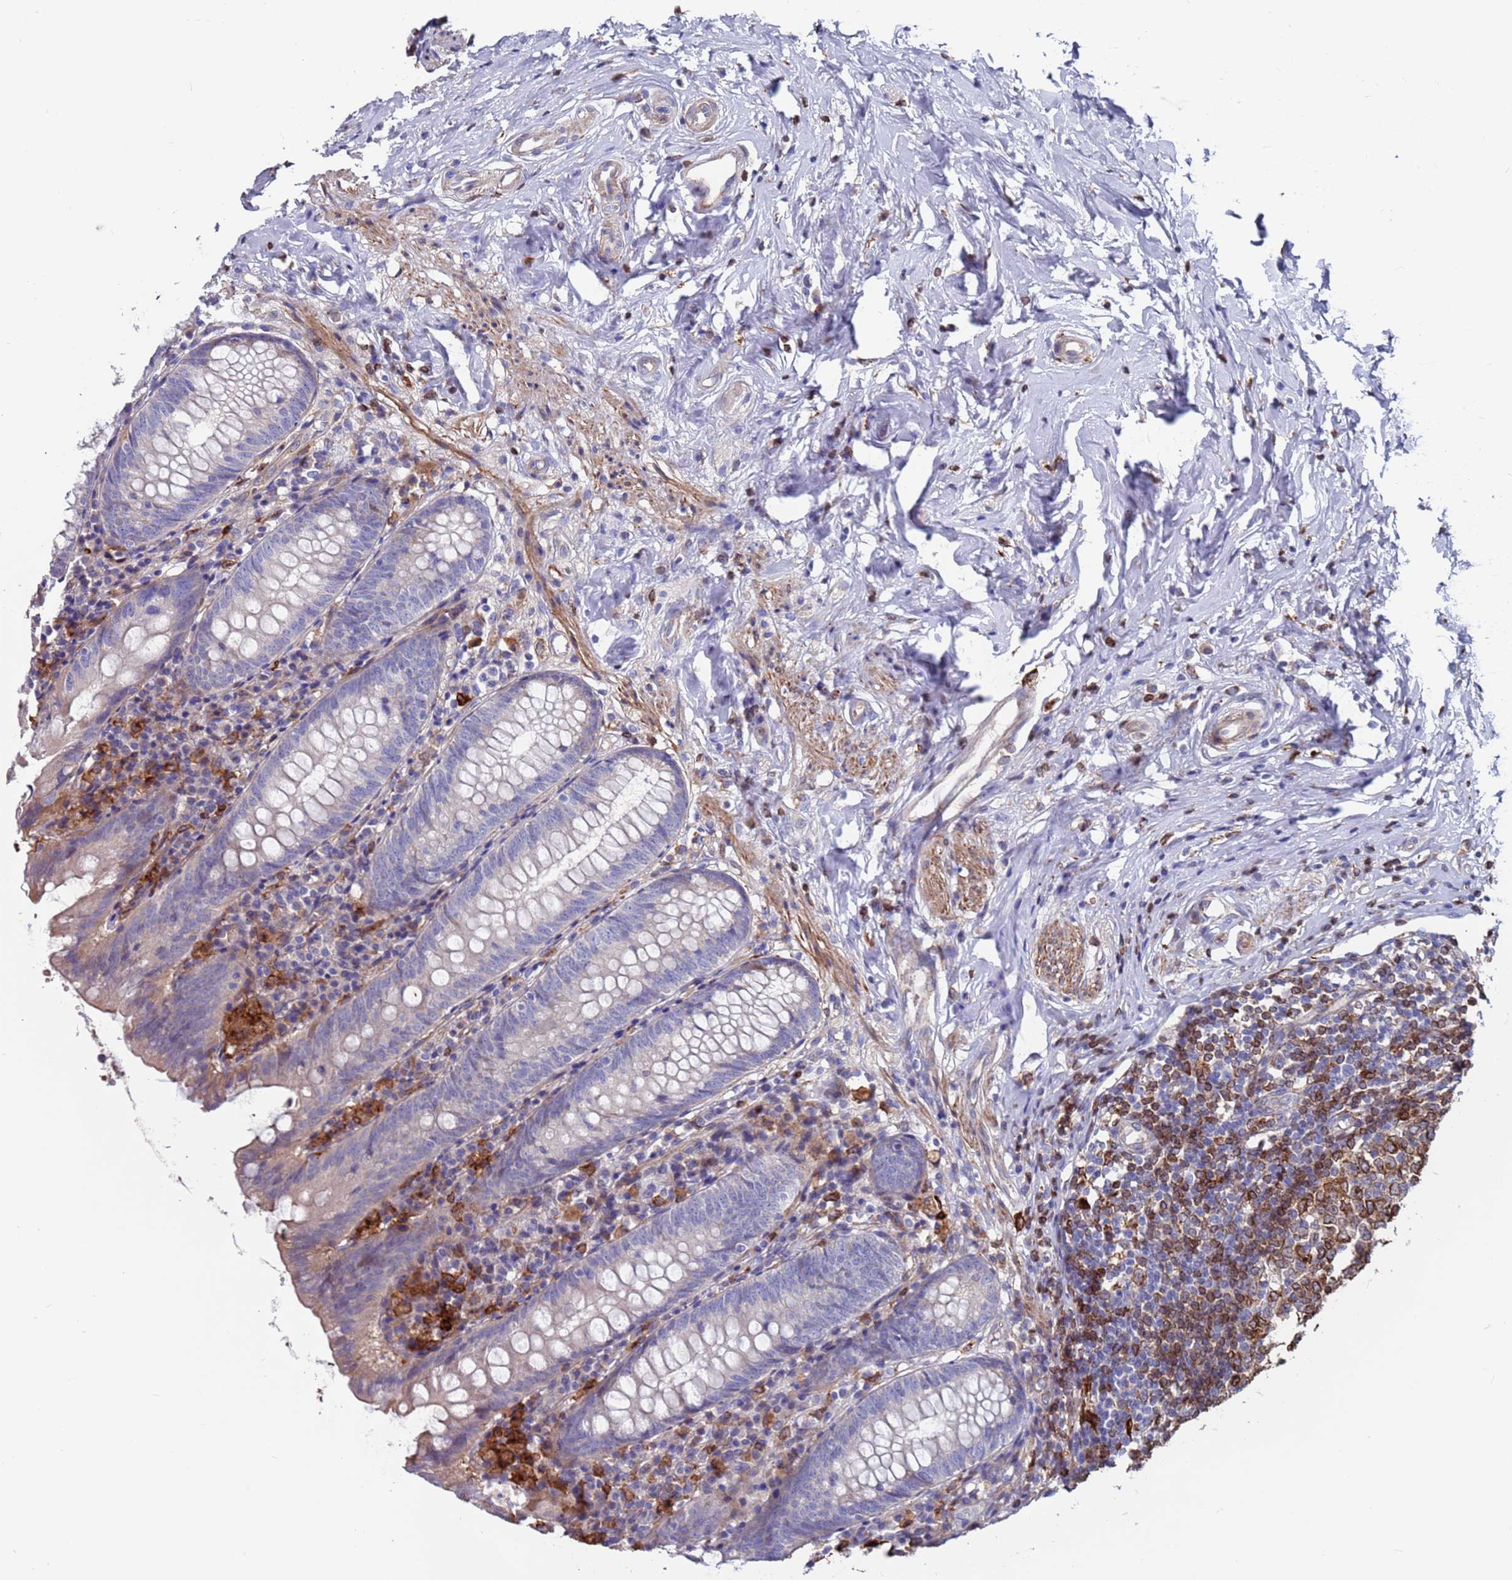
{"staining": {"intensity": "negative", "quantity": "none", "location": "none"}, "tissue": "appendix", "cell_type": "Glandular cells", "image_type": "normal", "snomed": [{"axis": "morphology", "description": "Normal tissue, NOS"}, {"axis": "topography", "description": "Appendix"}], "caption": "Immunohistochemical staining of normal human appendix displays no significant staining in glandular cells. (Brightfield microscopy of DAB (3,3'-diaminobenzidine) immunohistochemistry at high magnification).", "gene": "GREB1L", "patient": {"sex": "female", "age": 54}}